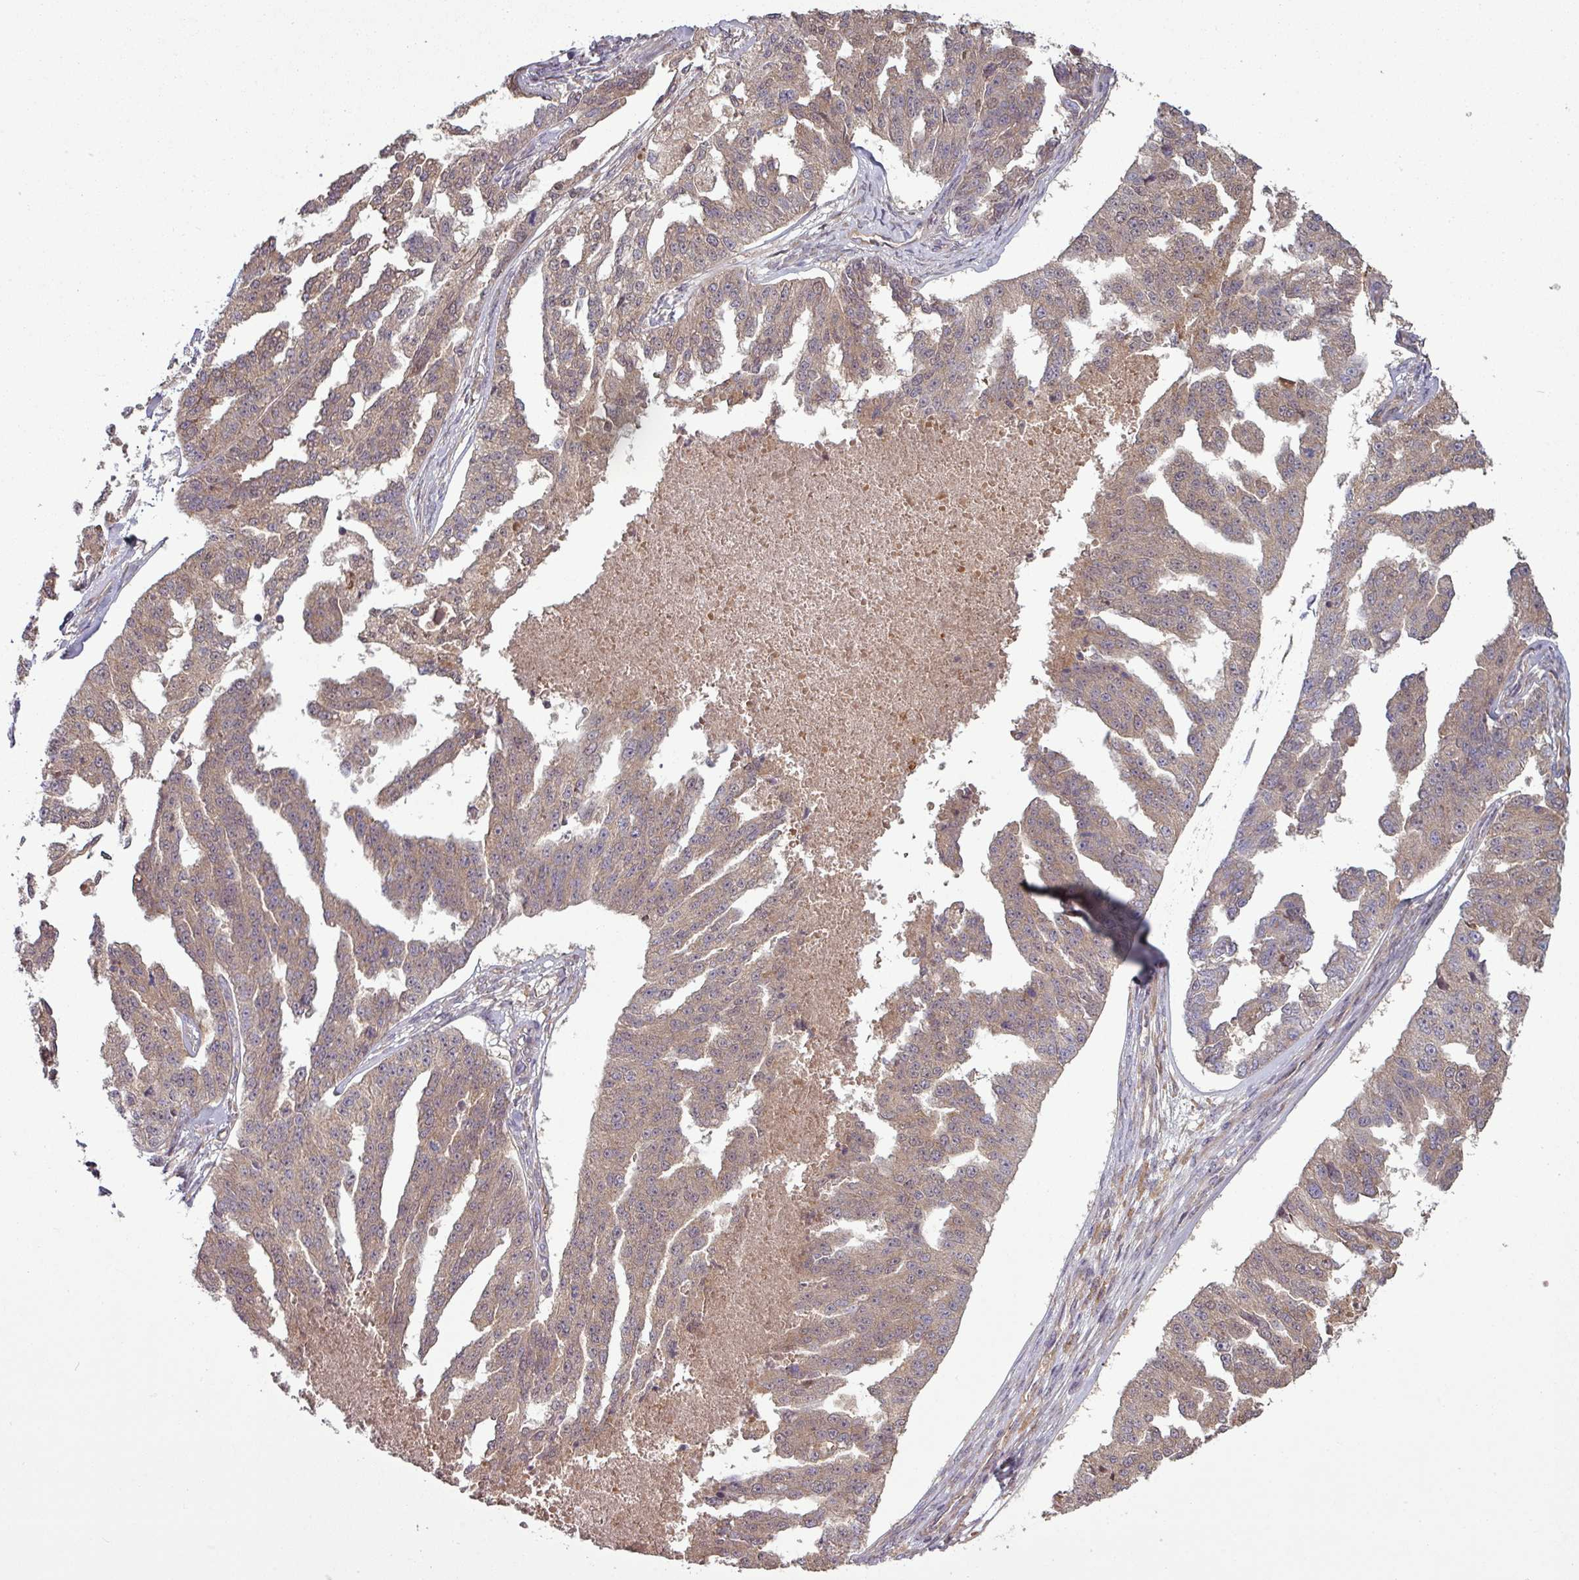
{"staining": {"intensity": "weak", "quantity": "25%-75%", "location": "cytoplasmic/membranous"}, "tissue": "ovarian cancer", "cell_type": "Tumor cells", "image_type": "cancer", "snomed": [{"axis": "morphology", "description": "Cystadenocarcinoma, serous, NOS"}, {"axis": "topography", "description": "Ovary"}], "caption": "Immunohistochemistry (IHC) of human ovarian cancer (serous cystadenocarcinoma) demonstrates low levels of weak cytoplasmic/membranous expression in approximately 25%-75% of tumor cells.", "gene": "SNRNP25", "patient": {"sex": "female", "age": 58}}